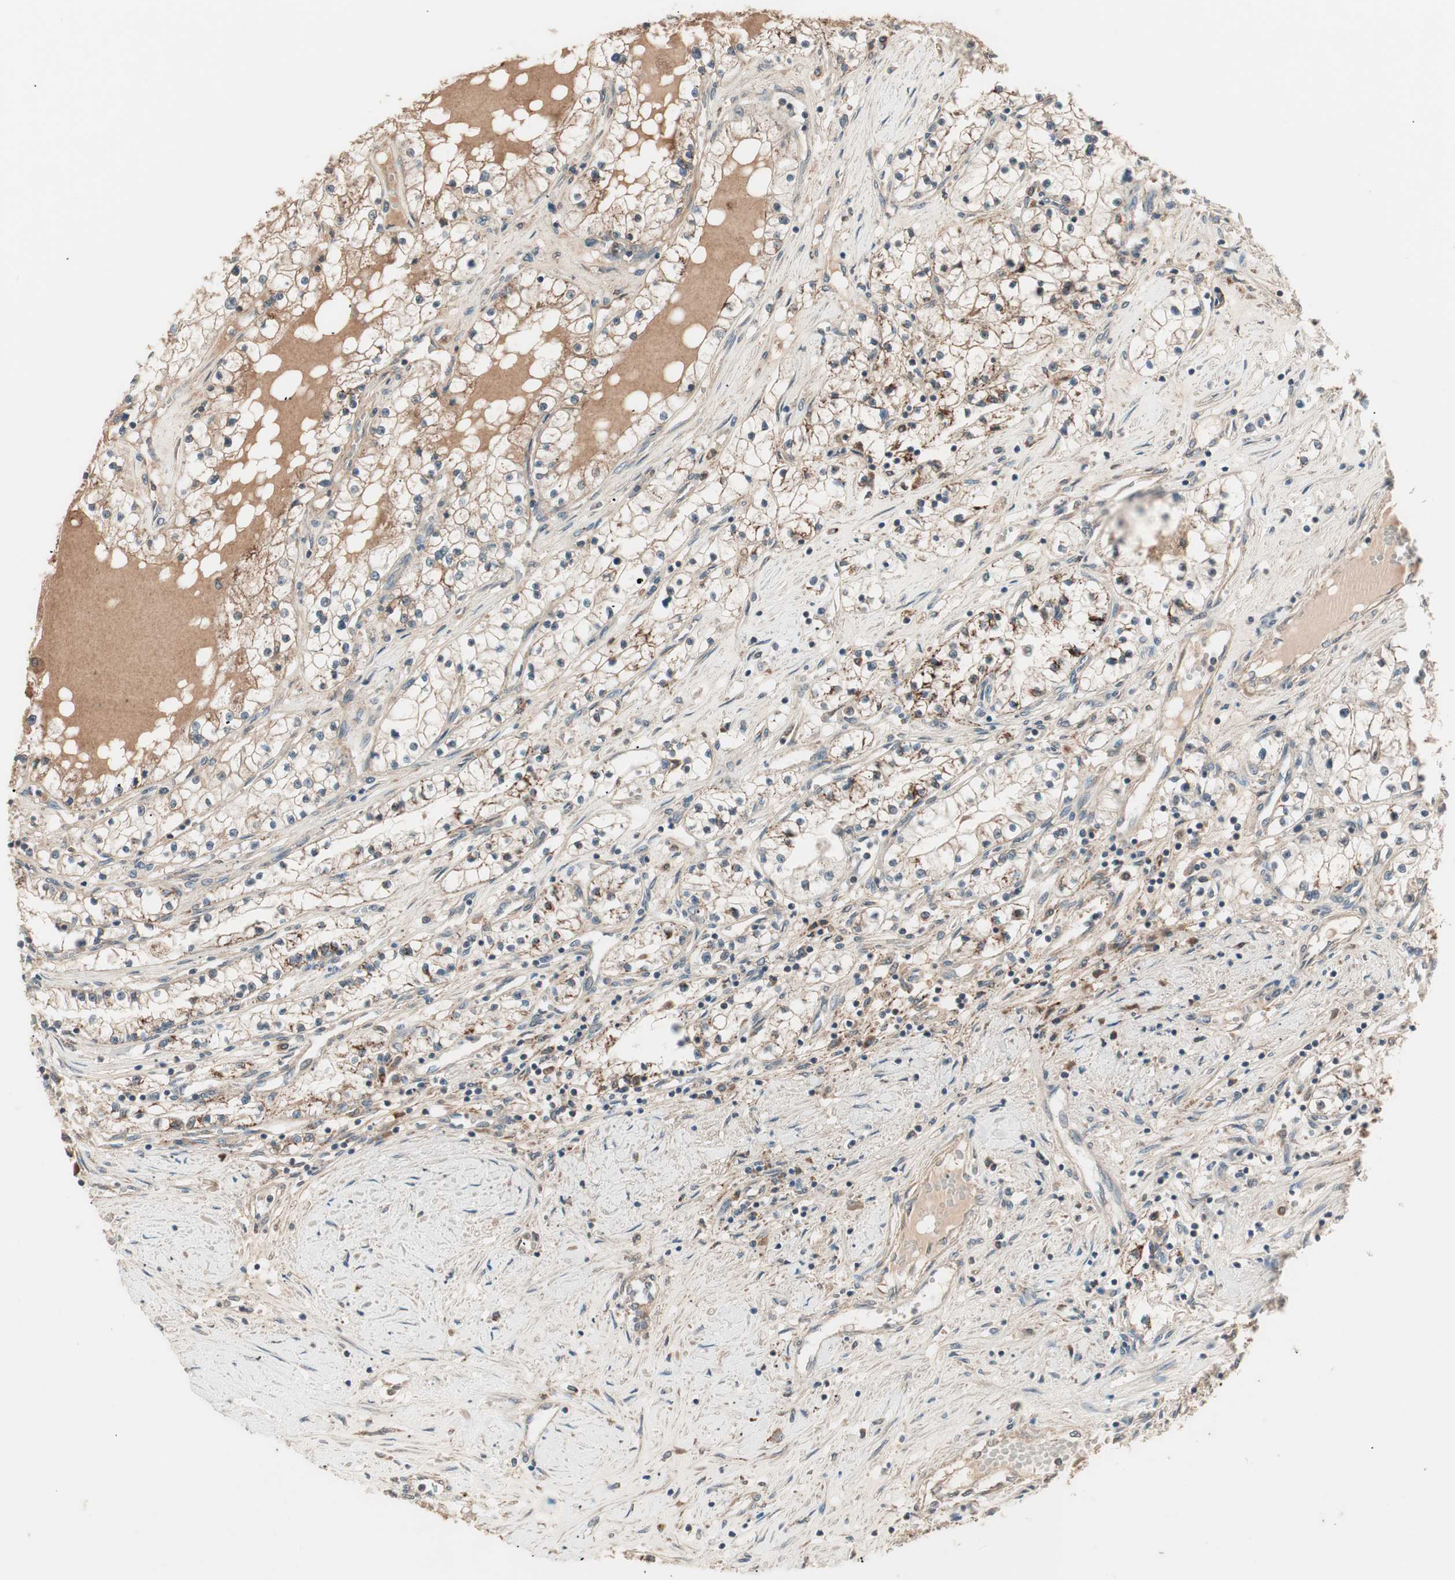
{"staining": {"intensity": "moderate", "quantity": ">75%", "location": "cytoplasmic/membranous"}, "tissue": "renal cancer", "cell_type": "Tumor cells", "image_type": "cancer", "snomed": [{"axis": "morphology", "description": "Adenocarcinoma, NOS"}, {"axis": "topography", "description": "Kidney"}], "caption": "DAB (3,3'-diaminobenzidine) immunohistochemical staining of human renal adenocarcinoma demonstrates moderate cytoplasmic/membranous protein expression in approximately >75% of tumor cells. The staining was performed using DAB to visualize the protein expression in brown, while the nuclei were stained in blue with hematoxylin (Magnification: 20x).", "gene": "NFRKB", "patient": {"sex": "male", "age": 68}}